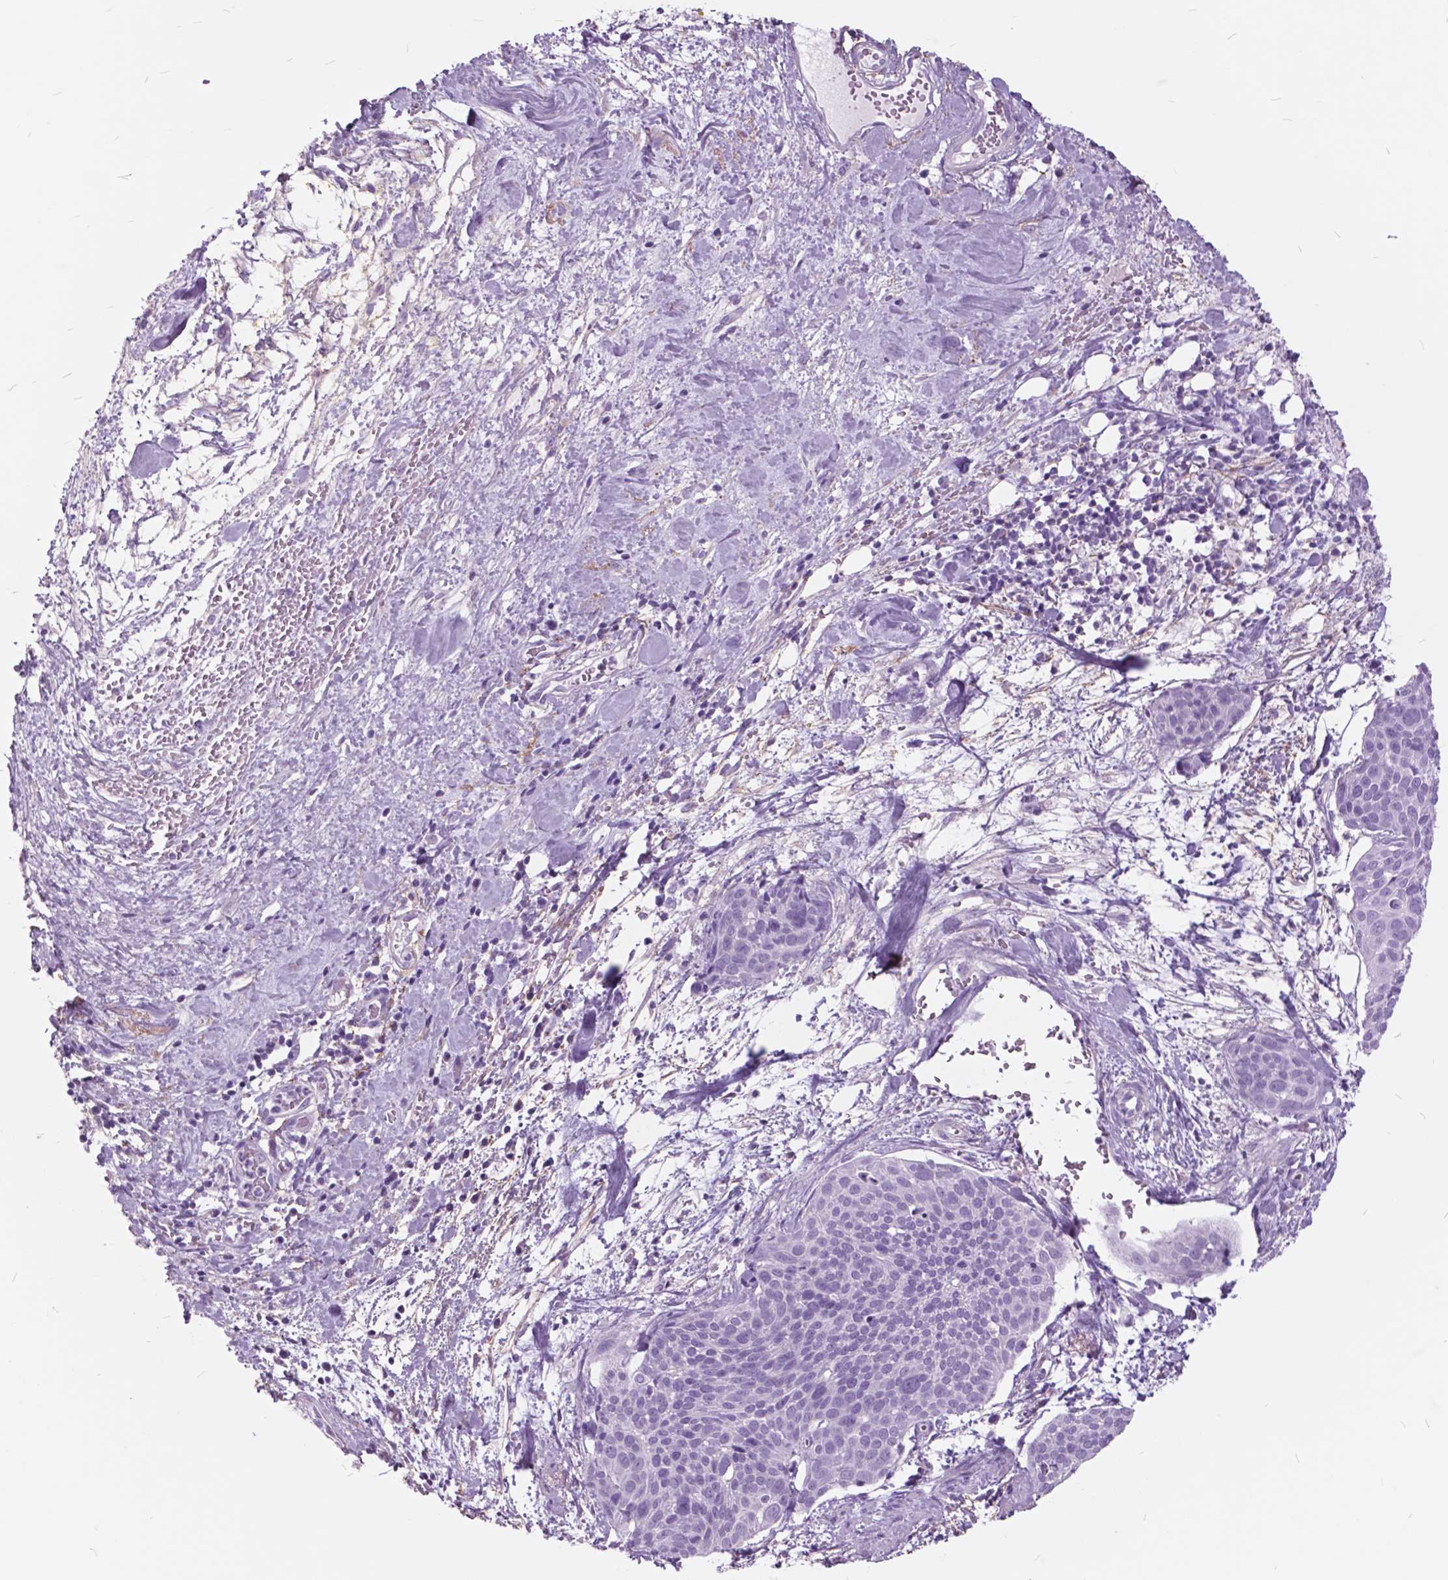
{"staining": {"intensity": "negative", "quantity": "none", "location": "none"}, "tissue": "cervical cancer", "cell_type": "Tumor cells", "image_type": "cancer", "snomed": [{"axis": "morphology", "description": "Squamous cell carcinoma, NOS"}, {"axis": "topography", "description": "Cervix"}], "caption": "Cervical cancer (squamous cell carcinoma) was stained to show a protein in brown. There is no significant expression in tumor cells. (Stains: DAB (3,3'-diaminobenzidine) immunohistochemistry with hematoxylin counter stain, Microscopy: brightfield microscopy at high magnification).", "gene": "GDF9", "patient": {"sex": "female", "age": 39}}